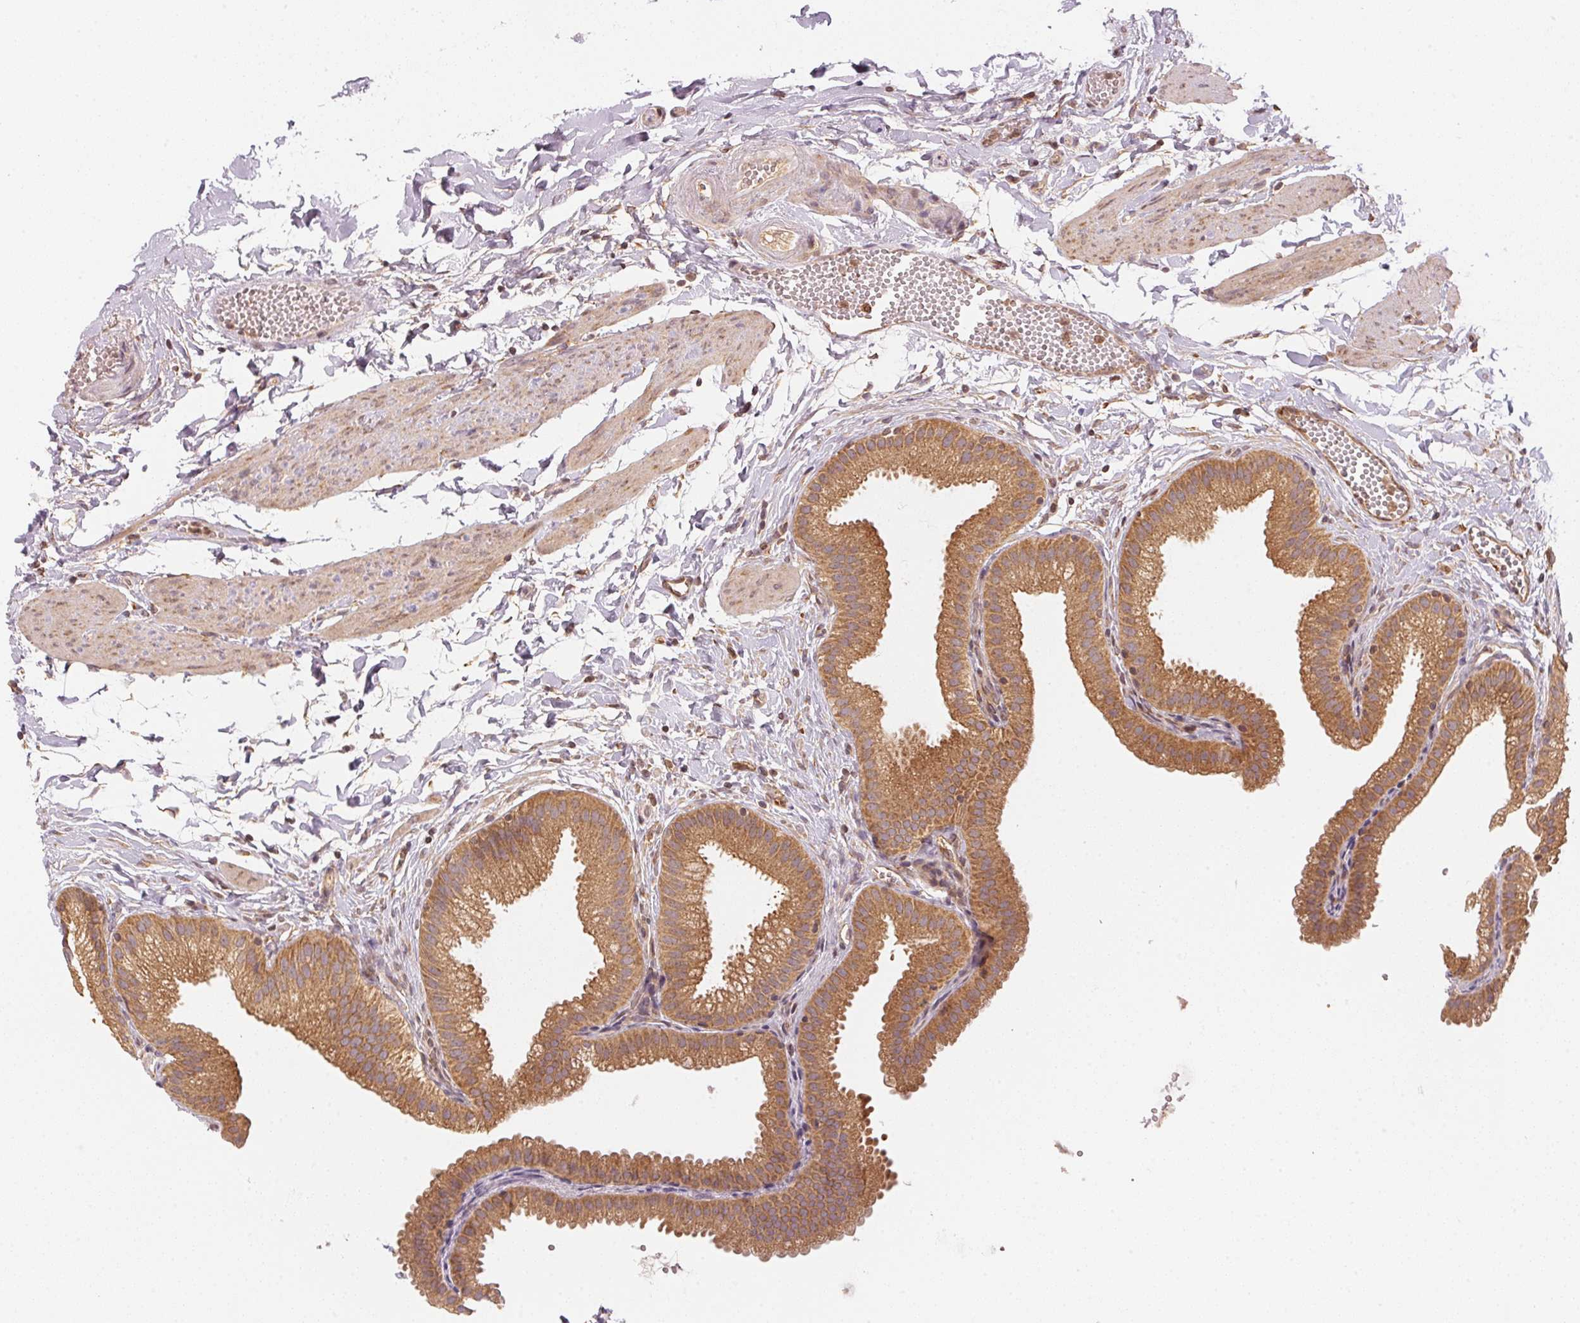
{"staining": {"intensity": "moderate", "quantity": ">75%", "location": "cytoplasmic/membranous"}, "tissue": "gallbladder", "cell_type": "Glandular cells", "image_type": "normal", "snomed": [{"axis": "morphology", "description": "Normal tissue, NOS"}, {"axis": "topography", "description": "Gallbladder"}], "caption": "IHC photomicrograph of unremarkable human gallbladder stained for a protein (brown), which exhibits medium levels of moderate cytoplasmic/membranous staining in about >75% of glandular cells.", "gene": "STRN4", "patient": {"sex": "female", "age": 63}}